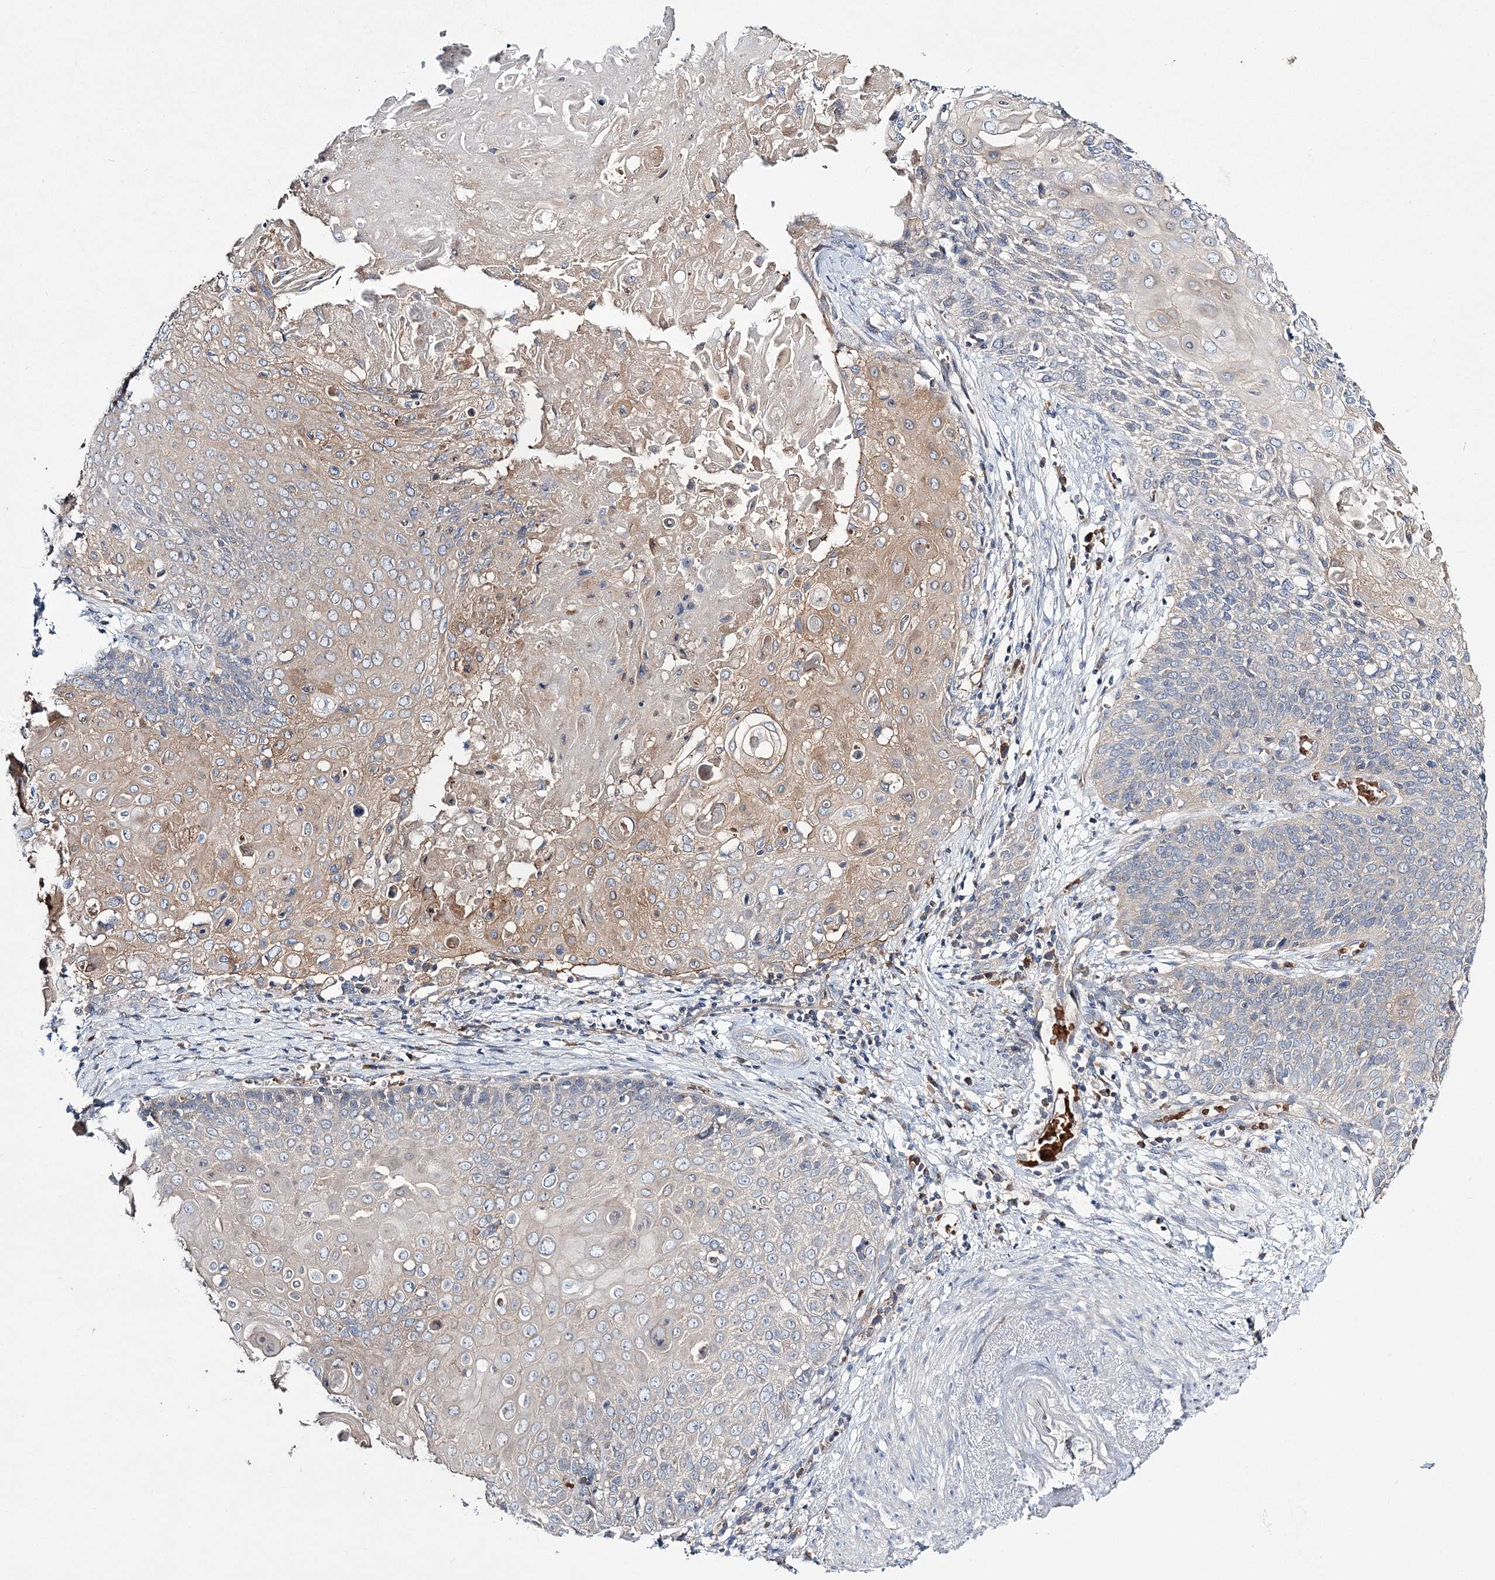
{"staining": {"intensity": "moderate", "quantity": "25%-75%", "location": "cytoplasmic/membranous"}, "tissue": "cervical cancer", "cell_type": "Tumor cells", "image_type": "cancer", "snomed": [{"axis": "morphology", "description": "Squamous cell carcinoma, NOS"}, {"axis": "topography", "description": "Cervix"}], "caption": "Protein analysis of cervical cancer tissue shows moderate cytoplasmic/membranous positivity in approximately 25%-75% of tumor cells.", "gene": "ATP11B", "patient": {"sex": "female", "age": 39}}